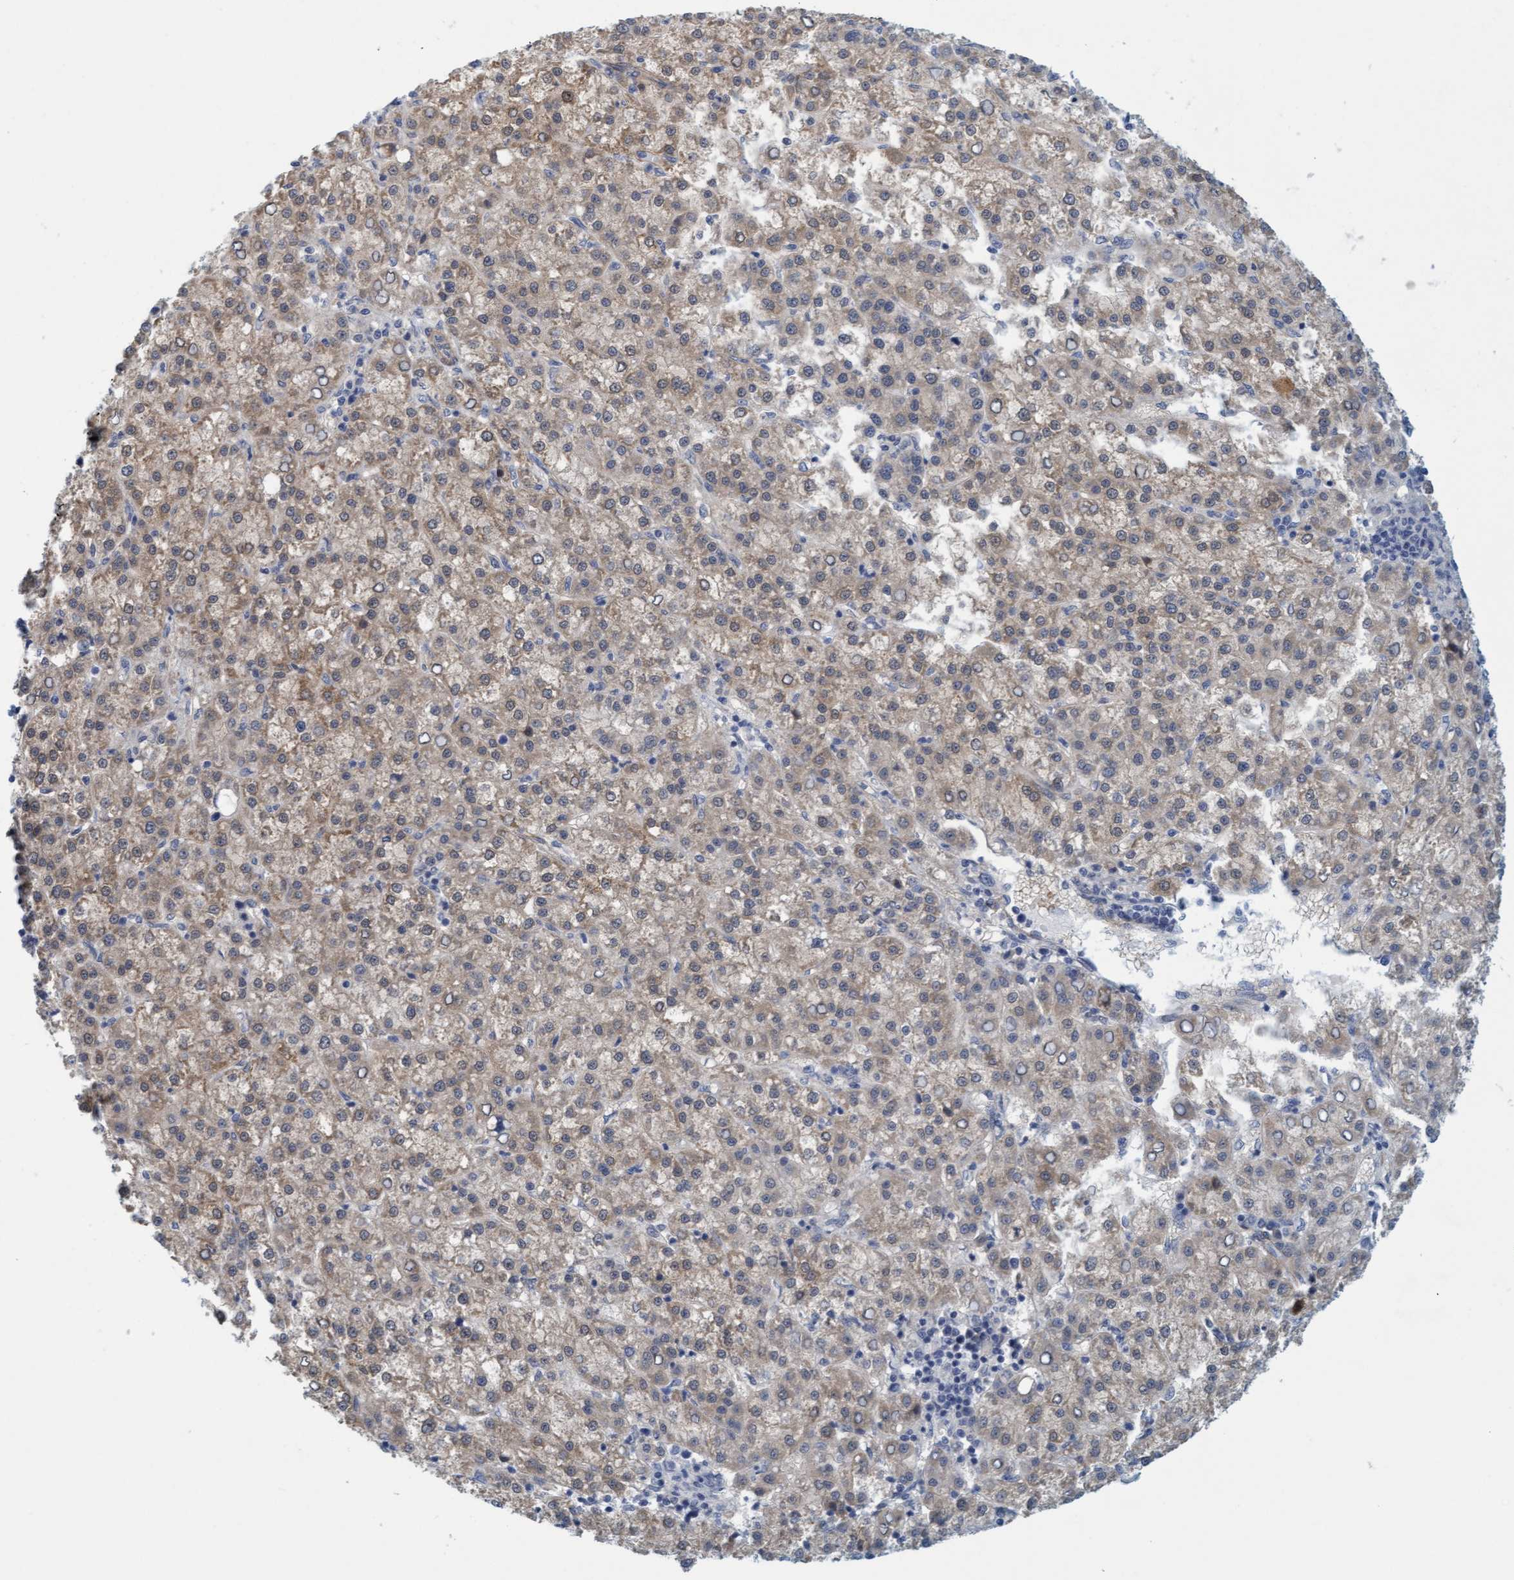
{"staining": {"intensity": "weak", "quantity": "25%-75%", "location": "cytoplasmic/membranous"}, "tissue": "liver cancer", "cell_type": "Tumor cells", "image_type": "cancer", "snomed": [{"axis": "morphology", "description": "Carcinoma, Hepatocellular, NOS"}, {"axis": "topography", "description": "Liver"}], "caption": "This histopathology image displays immunohistochemistry staining of hepatocellular carcinoma (liver), with low weak cytoplasmic/membranous positivity in about 25%-75% of tumor cells.", "gene": "TSTD2", "patient": {"sex": "female", "age": 58}}